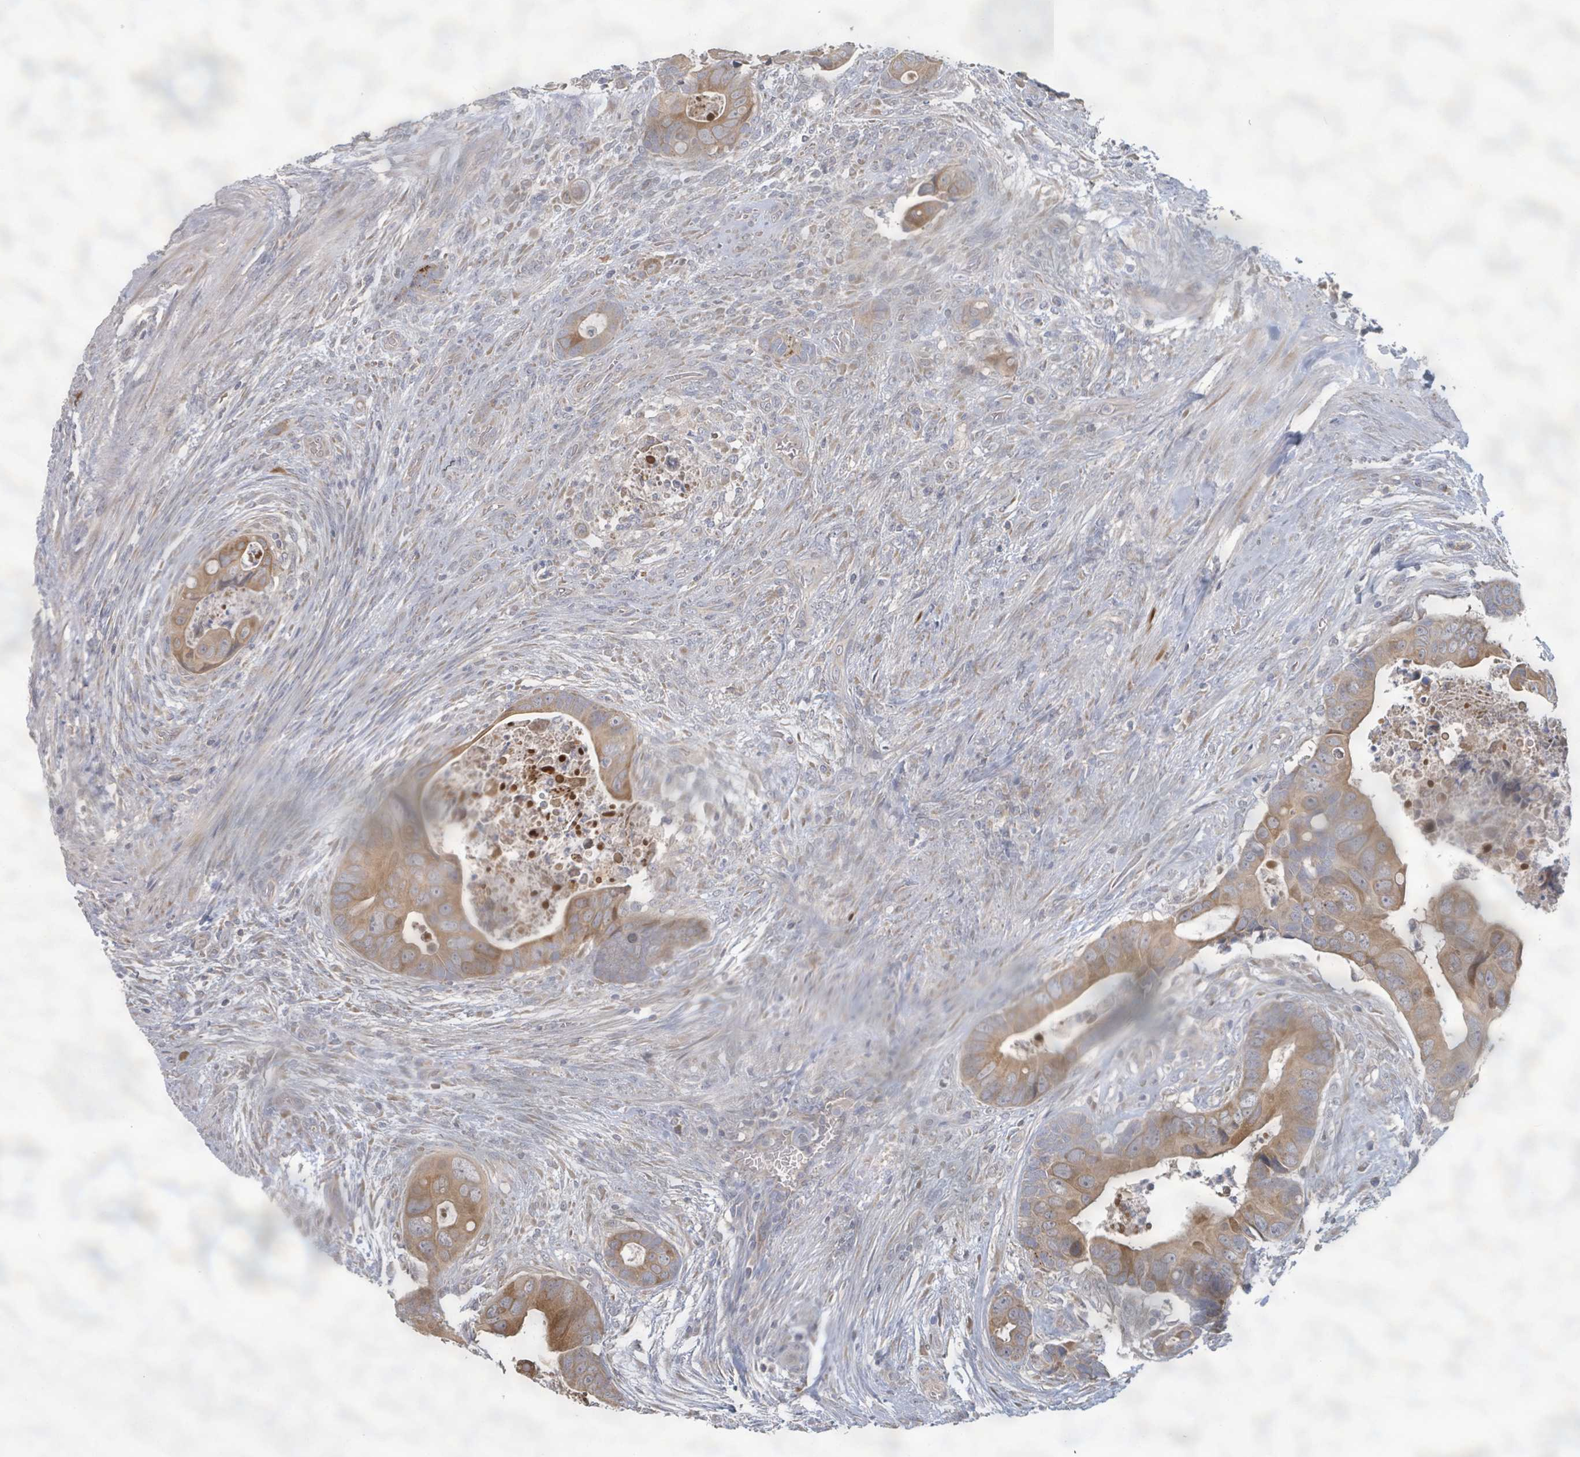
{"staining": {"intensity": "moderate", "quantity": ">75%", "location": "cytoplasmic/membranous"}, "tissue": "colorectal cancer", "cell_type": "Tumor cells", "image_type": "cancer", "snomed": [{"axis": "morphology", "description": "Adenocarcinoma, NOS"}, {"axis": "topography", "description": "Rectum"}], "caption": "Protein staining by immunohistochemistry (IHC) reveals moderate cytoplasmic/membranous staining in approximately >75% of tumor cells in colorectal cancer.", "gene": "KCNS2", "patient": {"sex": "female", "age": 78}}